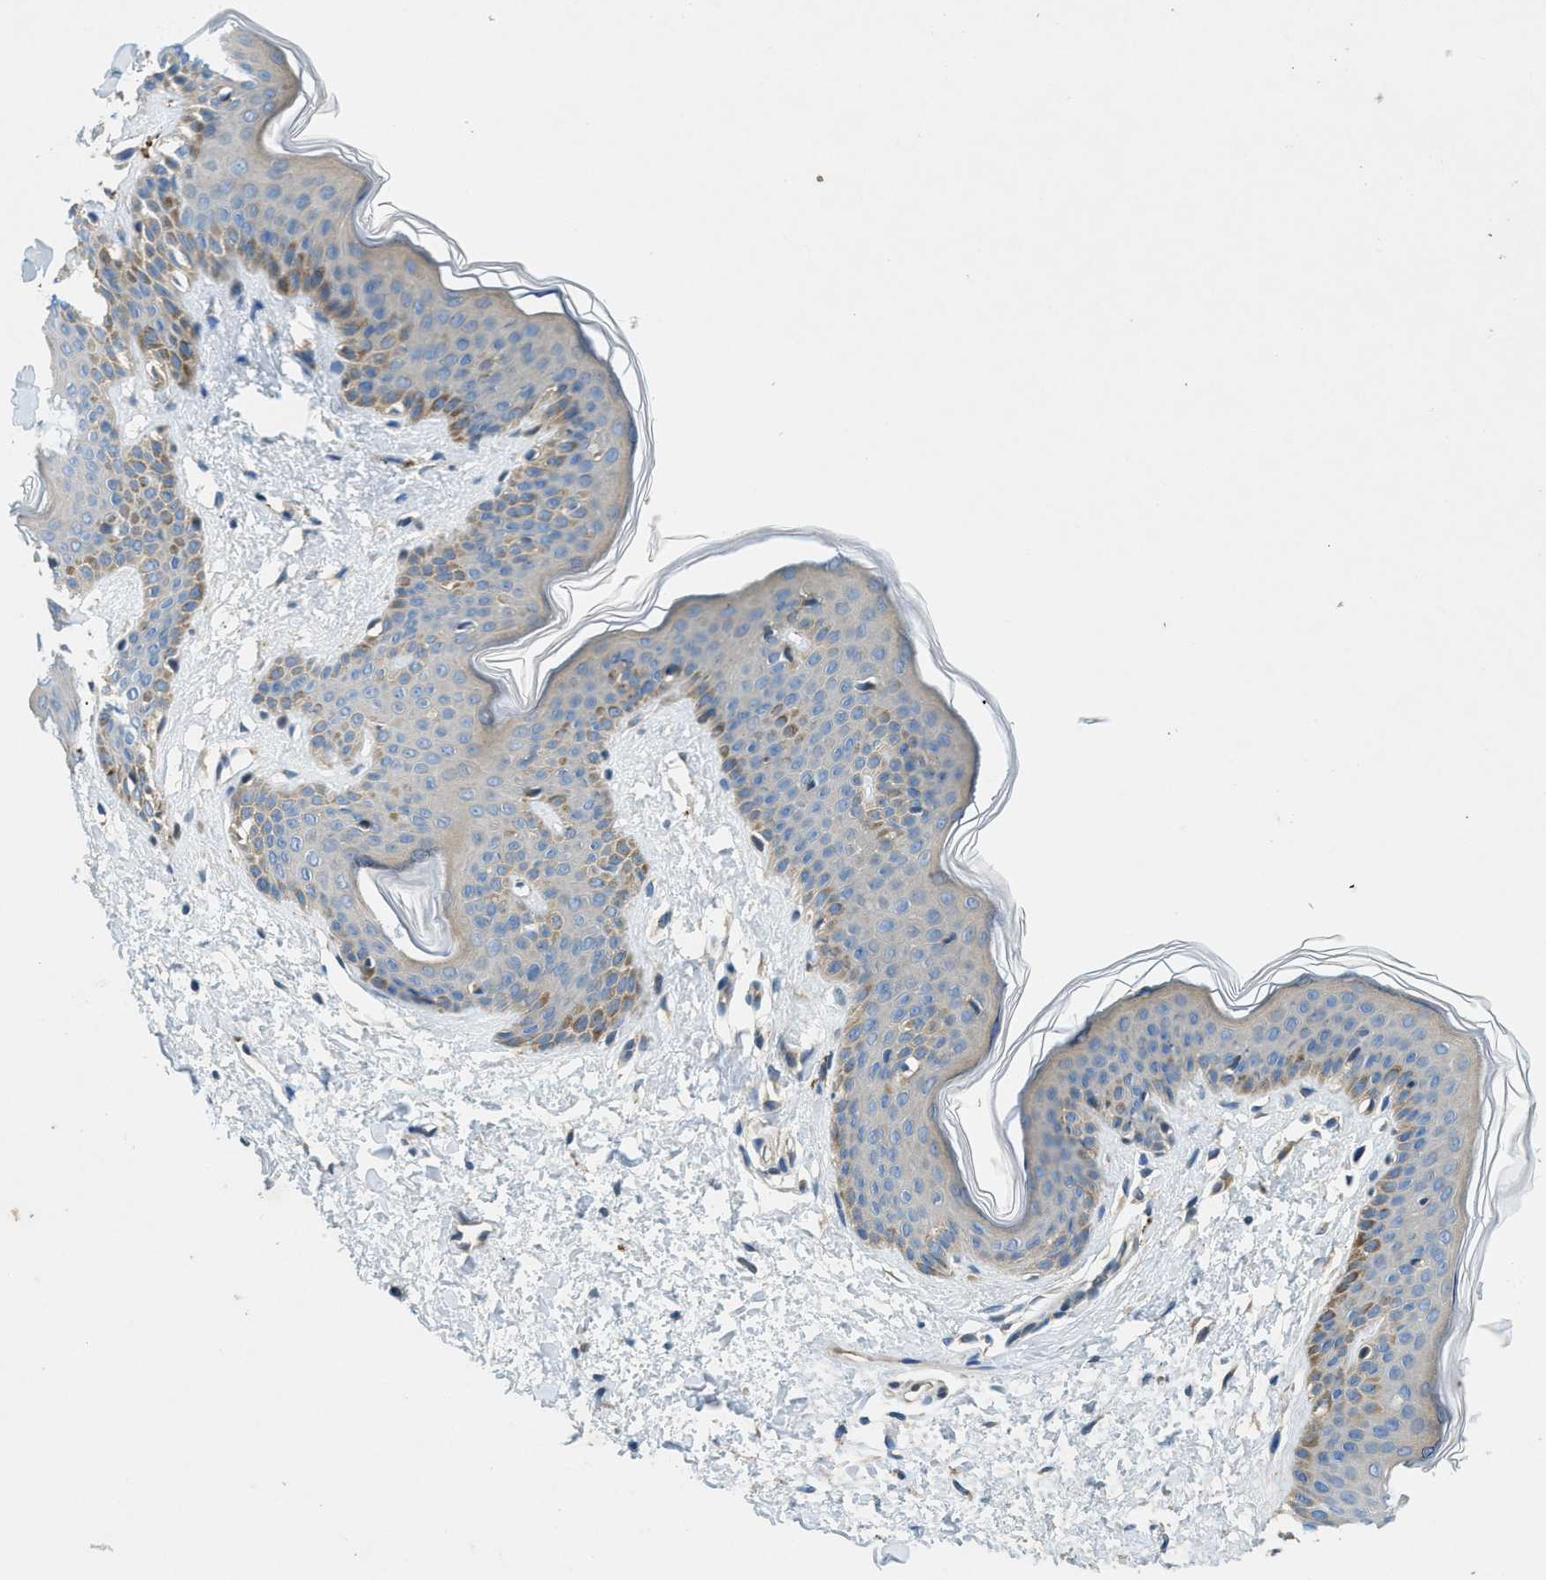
{"staining": {"intensity": "negative", "quantity": "none", "location": "none"}, "tissue": "skin", "cell_type": "Fibroblasts", "image_type": "normal", "snomed": [{"axis": "morphology", "description": "Normal tissue, NOS"}, {"axis": "topography", "description": "Skin"}], "caption": "The micrograph displays no significant positivity in fibroblasts of skin. (Brightfield microscopy of DAB (3,3'-diaminobenzidine) immunohistochemistry (IHC) at high magnification).", "gene": "RIPK2", "patient": {"sex": "female", "age": 17}}